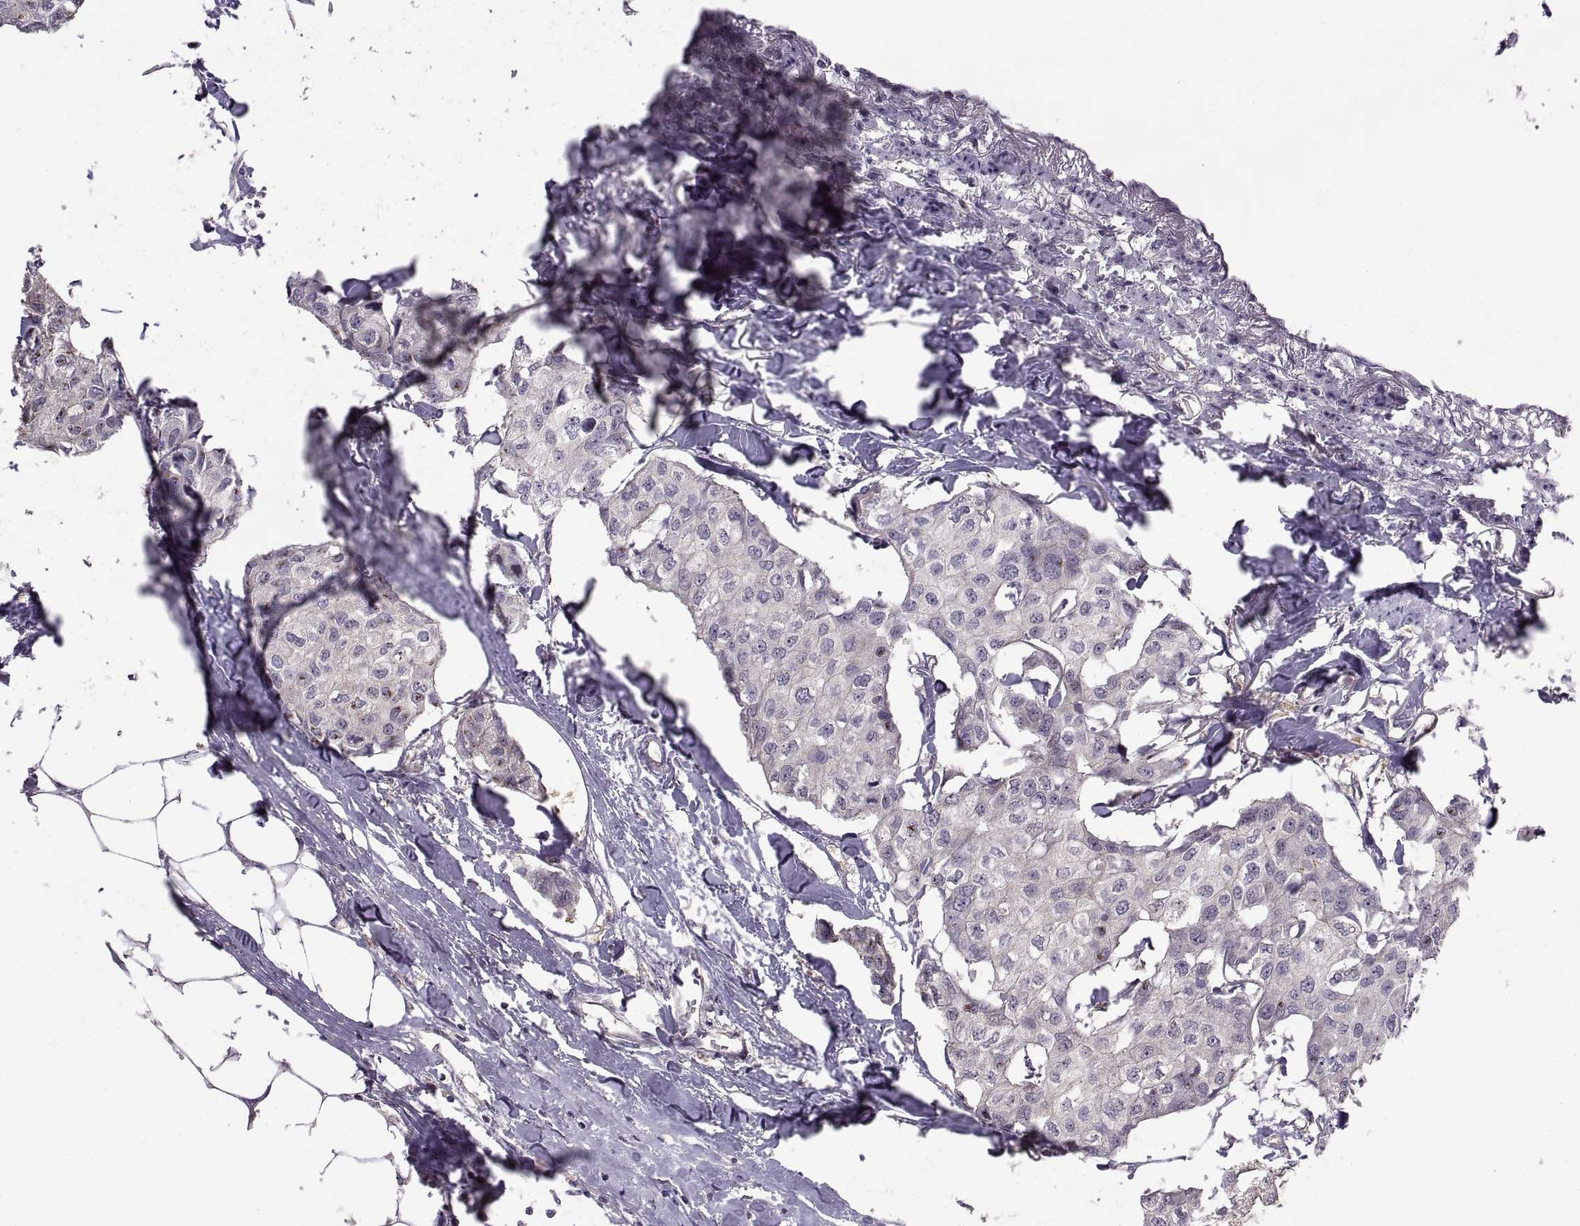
{"staining": {"intensity": "negative", "quantity": "none", "location": "none"}, "tissue": "breast cancer", "cell_type": "Tumor cells", "image_type": "cancer", "snomed": [{"axis": "morphology", "description": "Duct carcinoma"}, {"axis": "topography", "description": "Breast"}], "caption": "IHC histopathology image of breast intraductal carcinoma stained for a protein (brown), which exhibits no positivity in tumor cells. The staining is performed using DAB (3,3'-diaminobenzidine) brown chromogen with nuclei counter-stained in using hematoxylin.", "gene": "NMNAT2", "patient": {"sex": "female", "age": 80}}